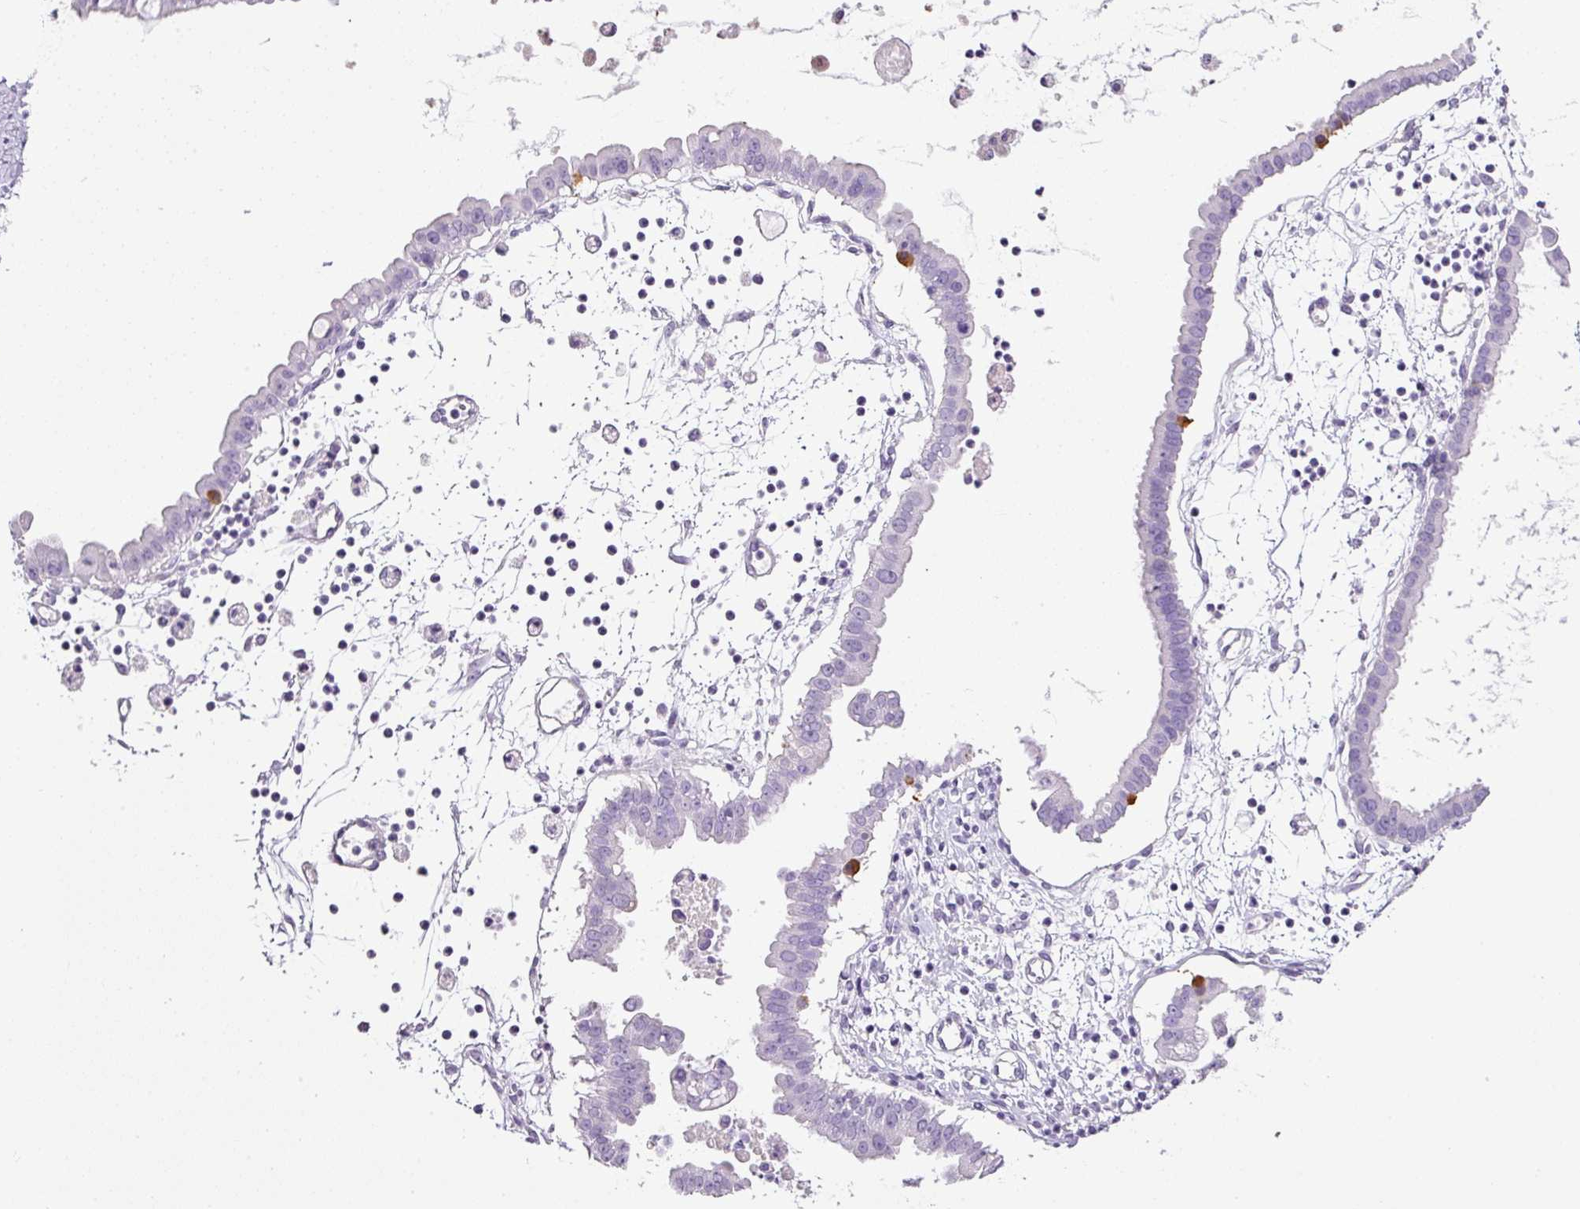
{"staining": {"intensity": "strong", "quantity": "<25%", "location": "cytoplasmic/membranous"}, "tissue": "ovarian cancer", "cell_type": "Tumor cells", "image_type": "cancer", "snomed": [{"axis": "morphology", "description": "Cystadenocarcinoma, mucinous, NOS"}, {"axis": "topography", "description": "Ovary"}], "caption": "There is medium levels of strong cytoplasmic/membranous positivity in tumor cells of ovarian mucinous cystadenocarcinoma, as demonstrated by immunohistochemical staining (brown color).", "gene": "BSND", "patient": {"sex": "female", "age": 61}}